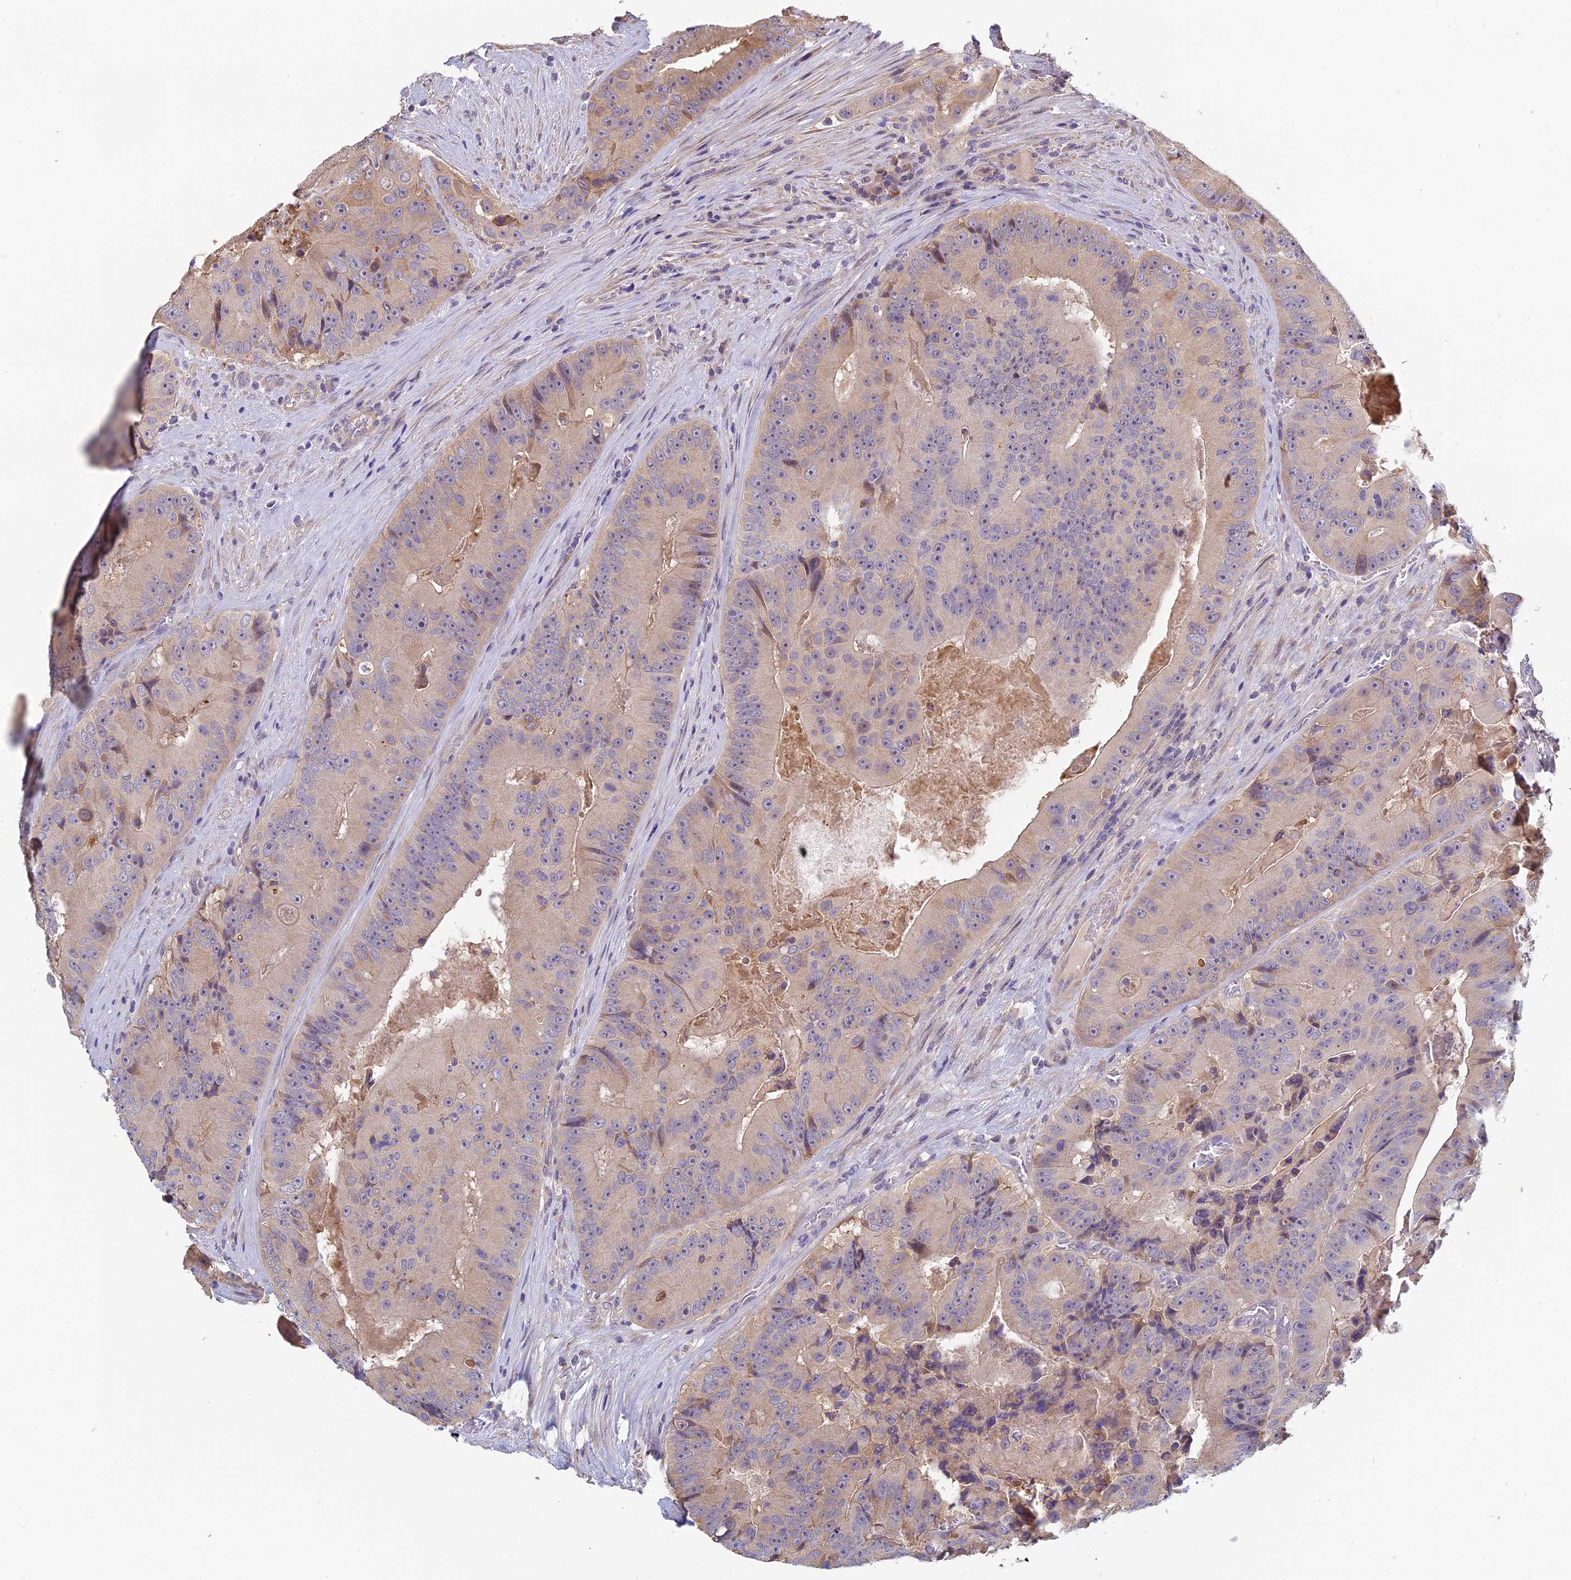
{"staining": {"intensity": "negative", "quantity": "none", "location": "none"}, "tissue": "colorectal cancer", "cell_type": "Tumor cells", "image_type": "cancer", "snomed": [{"axis": "morphology", "description": "Adenocarcinoma, NOS"}, {"axis": "topography", "description": "Colon"}], "caption": "High power microscopy image of an immunohistochemistry (IHC) histopathology image of adenocarcinoma (colorectal), revealing no significant positivity in tumor cells.", "gene": "HECA", "patient": {"sex": "female", "age": 86}}